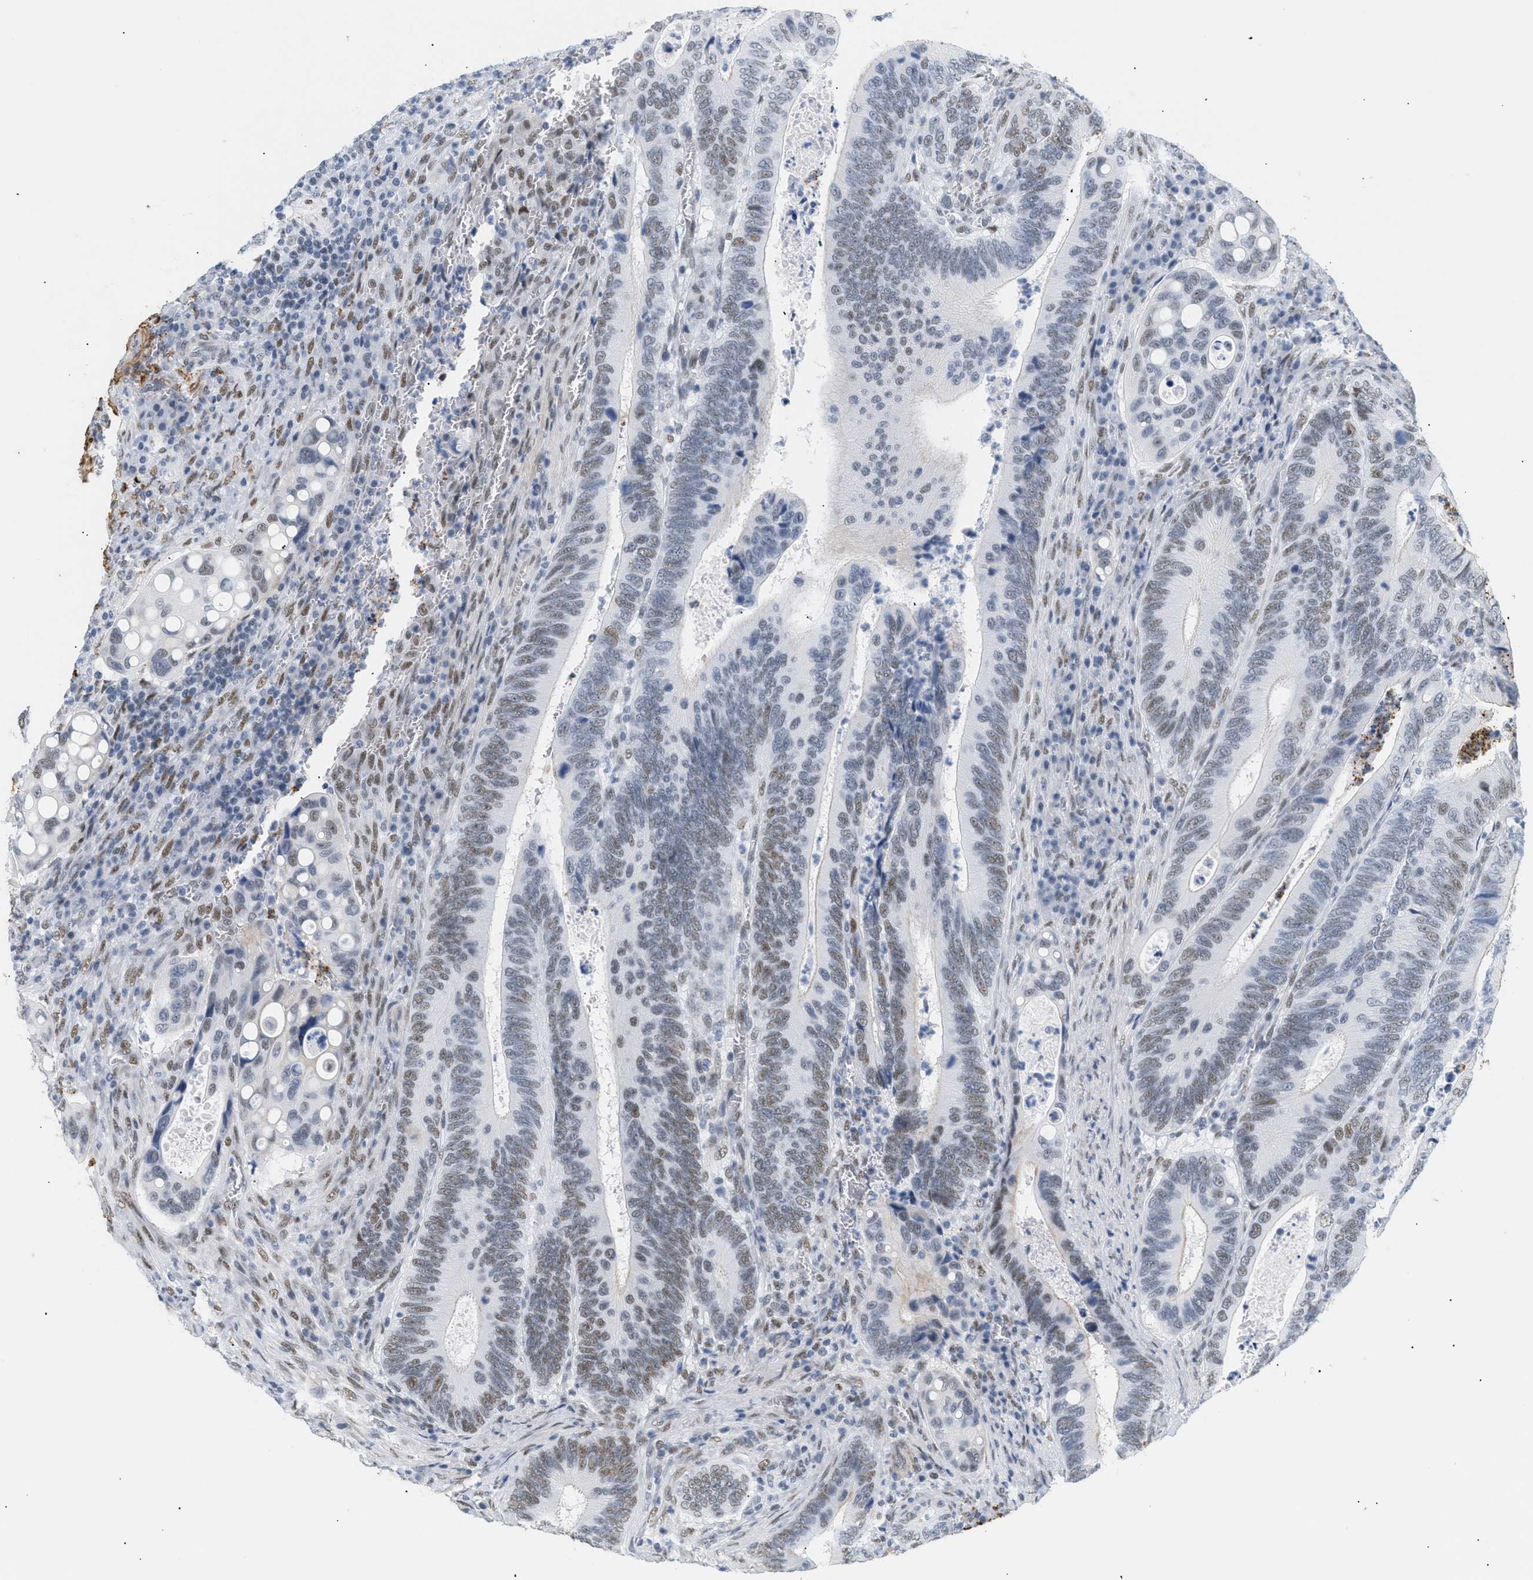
{"staining": {"intensity": "weak", "quantity": "25%-75%", "location": "nuclear"}, "tissue": "colorectal cancer", "cell_type": "Tumor cells", "image_type": "cancer", "snomed": [{"axis": "morphology", "description": "Inflammation, NOS"}, {"axis": "morphology", "description": "Adenocarcinoma, NOS"}, {"axis": "topography", "description": "Colon"}], "caption": "Colorectal cancer (adenocarcinoma) stained with a protein marker displays weak staining in tumor cells.", "gene": "ELN", "patient": {"sex": "male", "age": 72}}